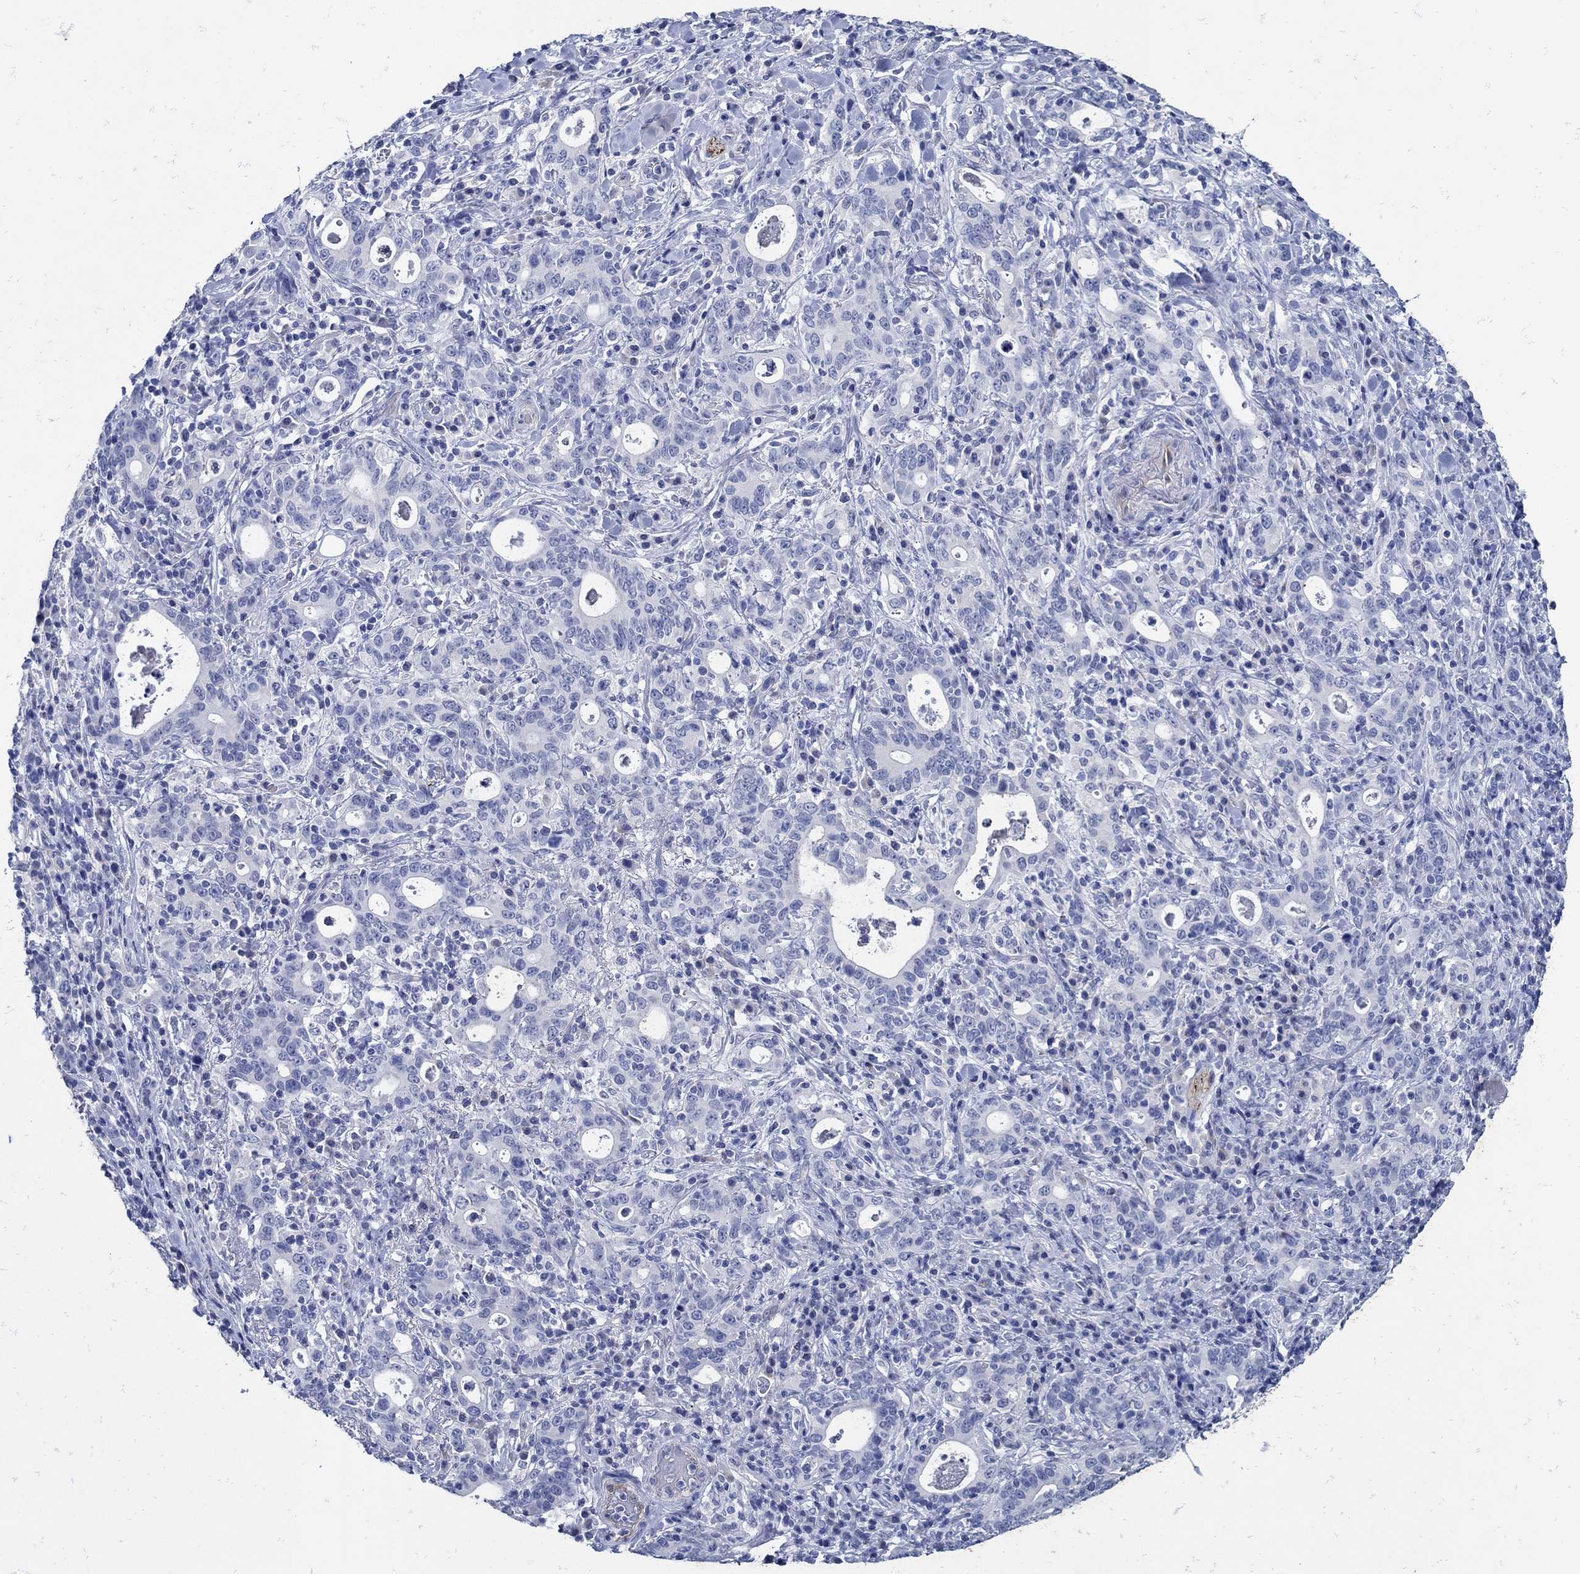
{"staining": {"intensity": "negative", "quantity": "none", "location": "none"}, "tissue": "stomach cancer", "cell_type": "Tumor cells", "image_type": "cancer", "snomed": [{"axis": "morphology", "description": "Adenocarcinoma, NOS"}, {"axis": "topography", "description": "Stomach"}], "caption": "IHC photomicrograph of neoplastic tissue: human stomach adenocarcinoma stained with DAB (3,3'-diaminobenzidine) reveals no significant protein staining in tumor cells. (DAB (3,3'-diaminobenzidine) immunohistochemistry visualized using brightfield microscopy, high magnification).", "gene": "NOS1", "patient": {"sex": "male", "age": 79}}